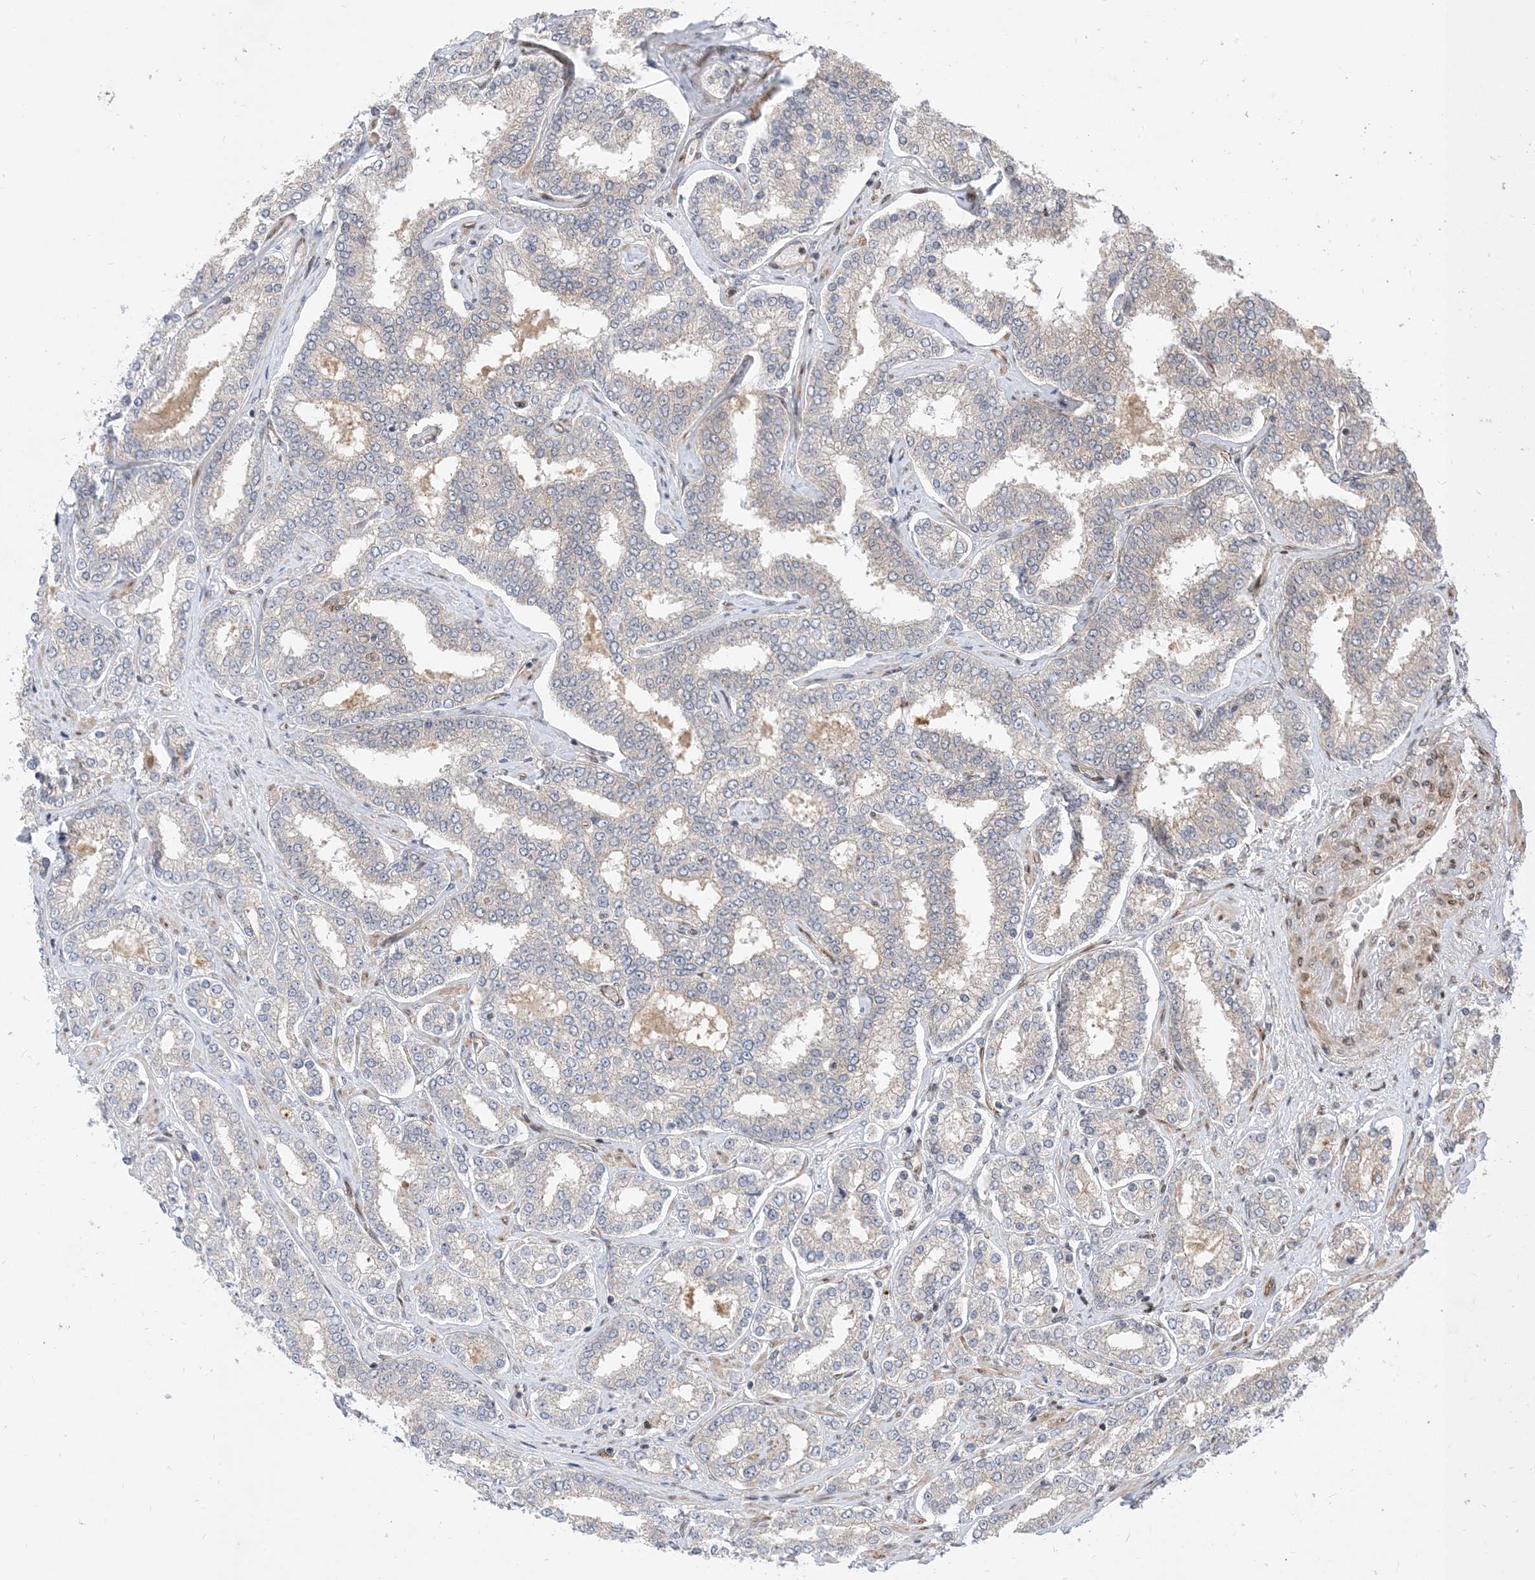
{"staining": {"intensity": "negative", "quantity": "none", "location": "none"}, "tissue": "prostate cancer", "cell_type": "Tumor cells", "image_type": "cancer", "snomed": [{"axis": "morphology", "description": "Normal tissue, NOS"}, {"axis": "morphology", "description": "Adenocarcinoma, High grade"}, {"axis": "topography", "description": "Prostate"}], "caption": "DAB immunohistochemical staining of human prostate cancer (adenocarcinoma (high-grade)) exhibits no significant staining in tumor cells.", "gene": "TYSND1", "patient": {"sex": "male", "age": 83}}